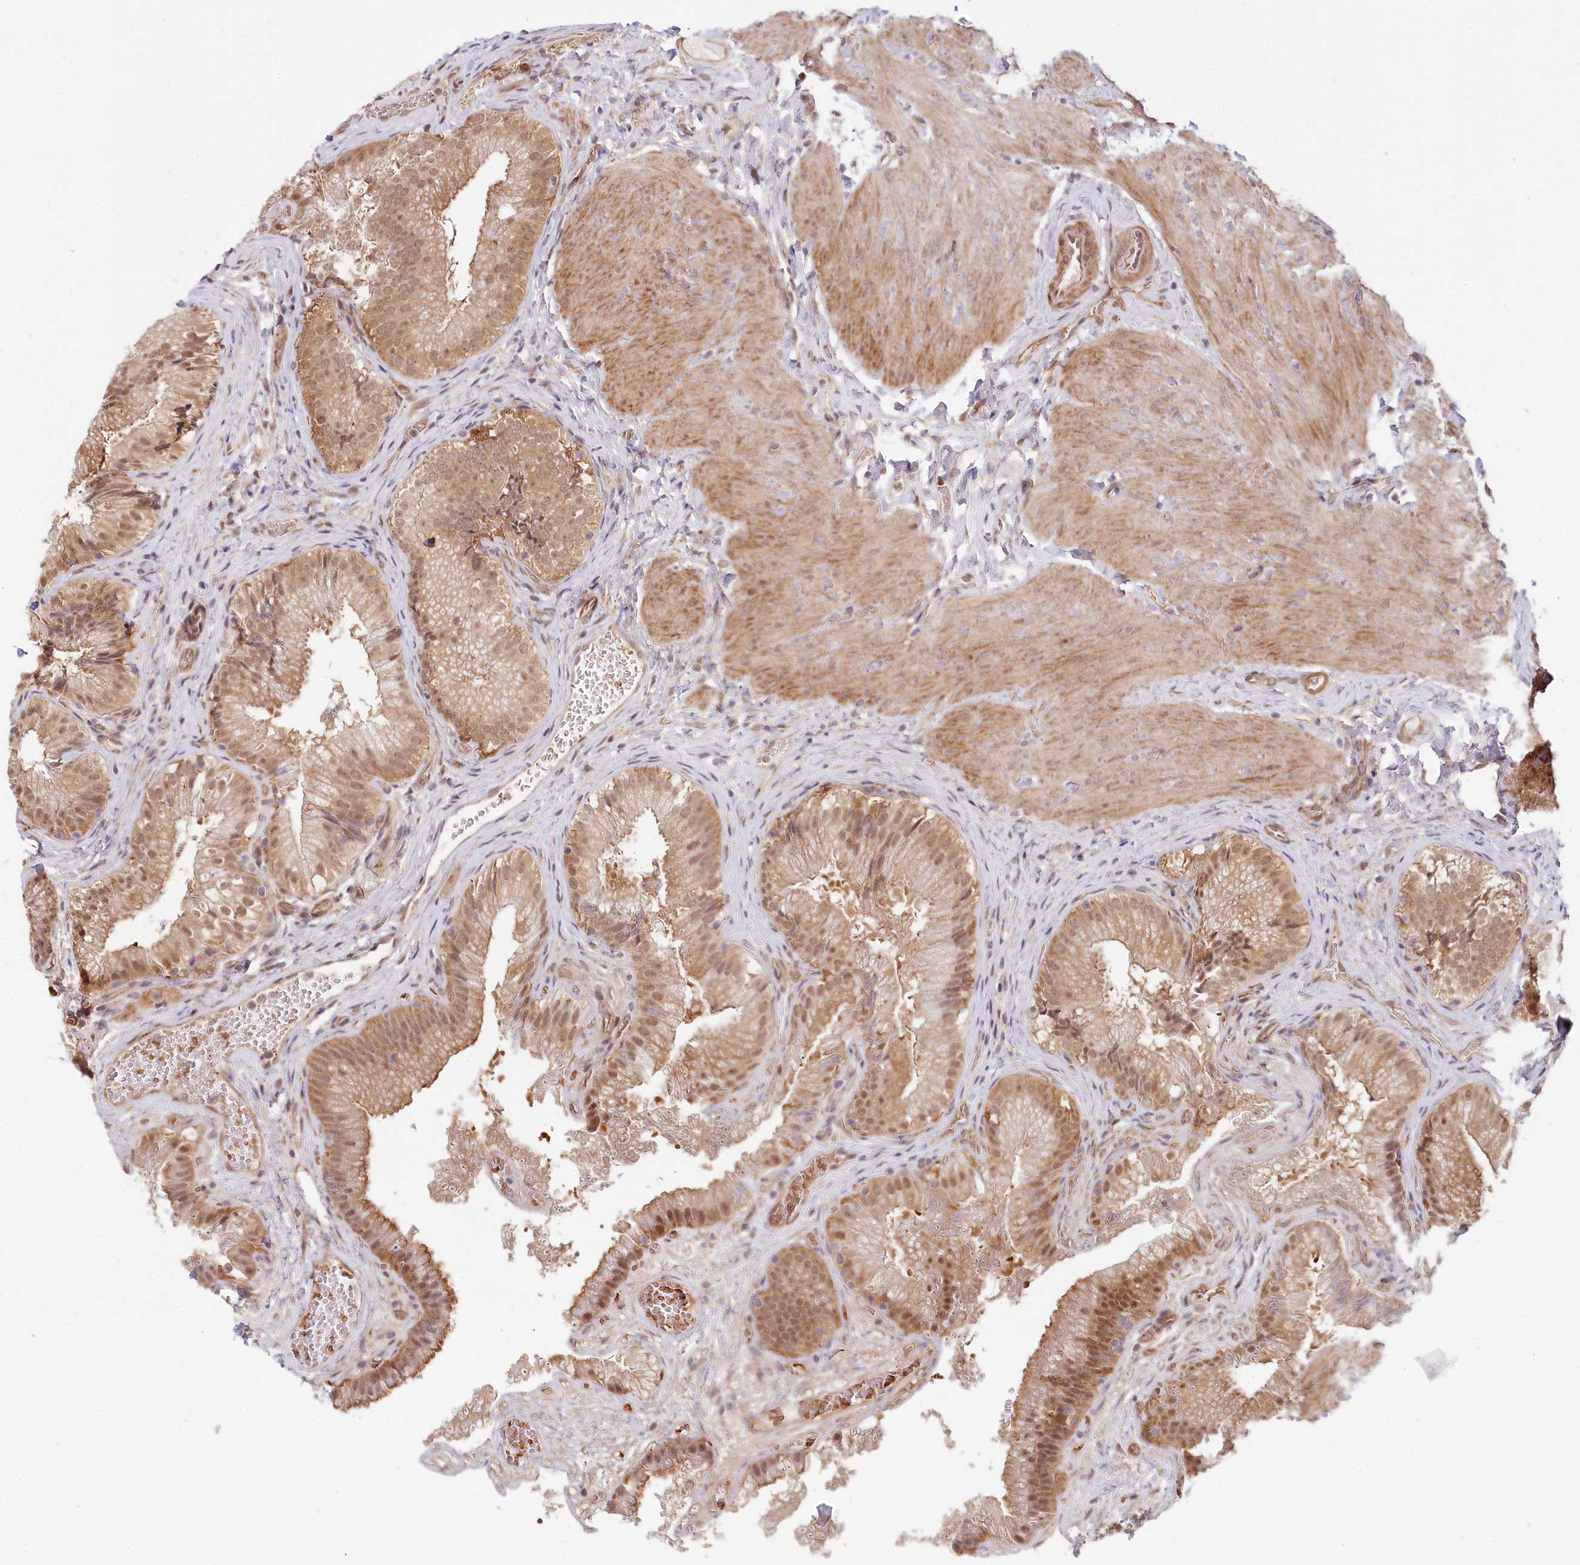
{"staining": {"intensity": "moderate", "quantity": ">75%", "location": "cytoplasmic/membranous,nuclear"}, "tissue": "gallbladder", "cell_type": "Glandular cells", "image_type": "normal", "snomed": [{"axis": "morphology", "description": "Normal tissue, NOS"}, {"axis": "topography", "description": "Gallbladder"}], "caption": "Moderate cytoplasmic/membranous,nuclear expression for a protein is present in about >75% of glandular cells of unremarkable gallbladder using immunohistochemistry (IHC).", "gene": "TUBGCP2", "patient": {"sex": "female", "age": 30}}